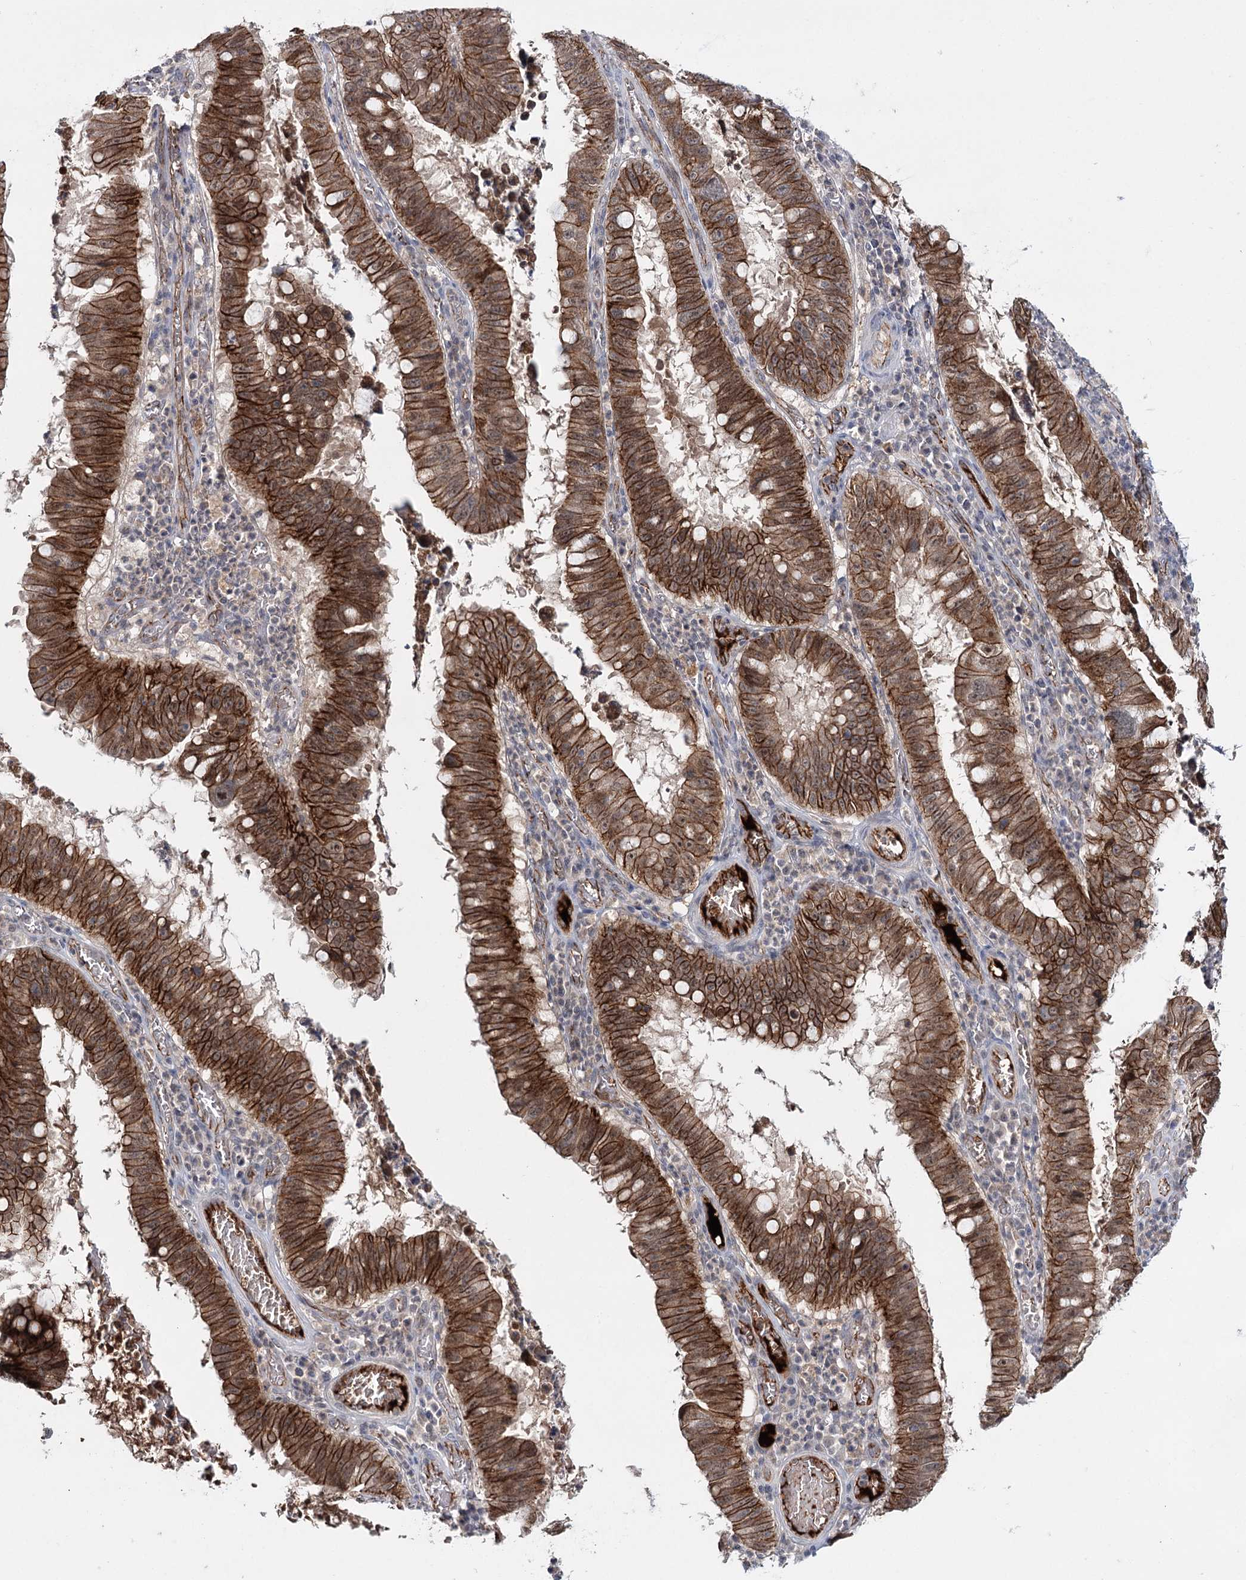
{"staining": {"intensity": "strong", "quantity": ">75%", "location": "cytoplasmic/membranous,nuclear"}, "tissue": "stomach cancer", "cell_type": "Tumor cells", "image_type": "cancer", "snomed": [{"axis": "morphology", "description": "Adenocarcinoma, NOS"}, {"axis": "topography", "description": "Stomach"}], "caption": "Adenocarcinoma (stomach) tissue demonstrates strong cytoplasmic/membranous and nuclear staining in approximately >75% of tumor cells (DAB = brown stain, brightfield microscopy at high magnification).", "gene": "PKP4", "patient": {"sex": "male", "age": 59}}